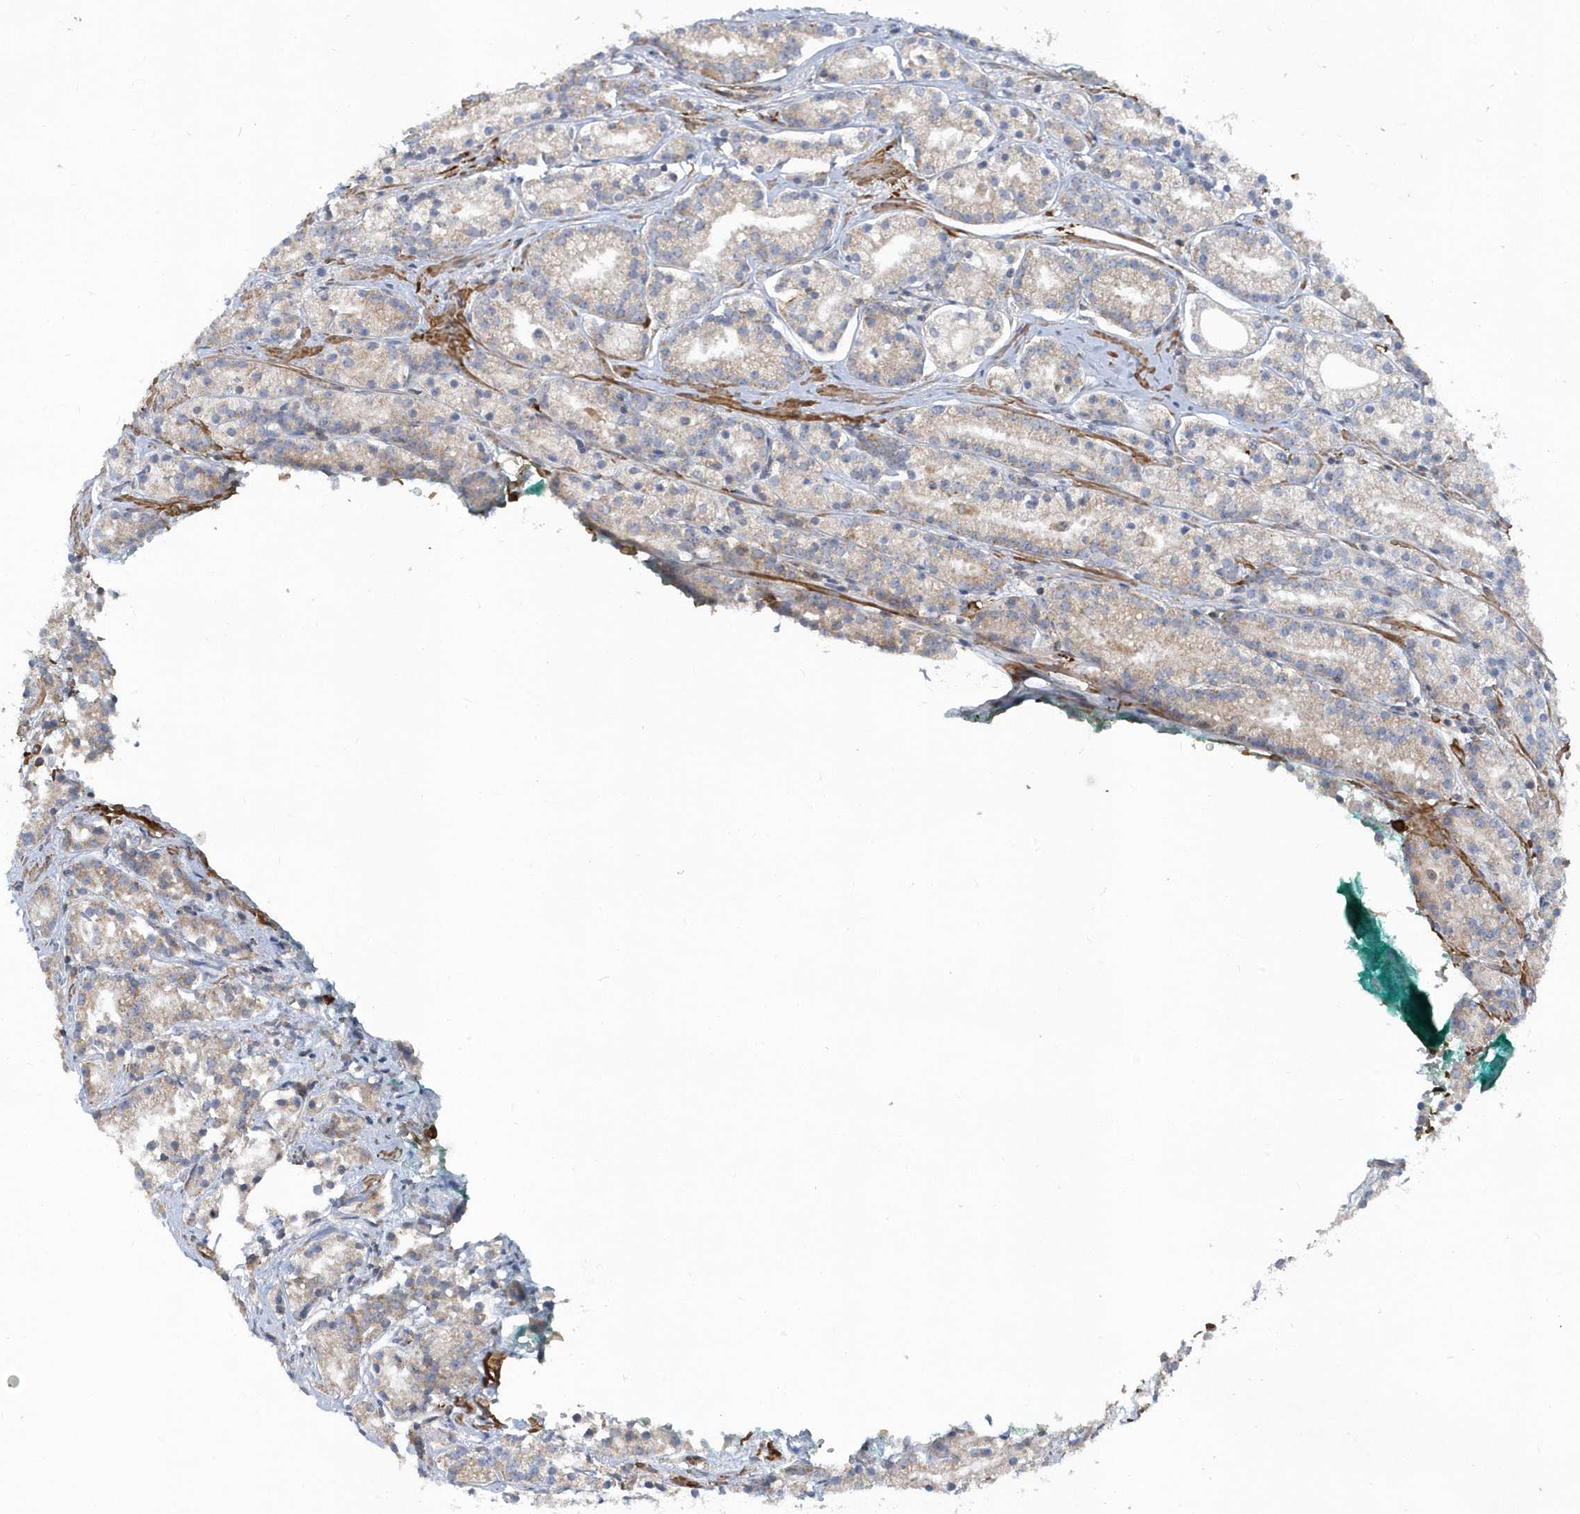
{"staining": {"intensity": "weak", "quantity": "25%-75%", "location": "cytoplasmic/membranous"}, "tissue": "prostate cancer", "cell_type": "Tumor cells", "image_type": "cancer", "snomed": [{"axis": "morphology", "description": "Adenocarcinoma, High grade"}, {"axis": "topography", "description": "Prostate"}], "caption": "Prostate cancer (adenocarcinoma (high-grade)) tissue shows weak cytoplasmic/membranous positivity in approximately 25%-75% of tumor cells, visualized by immunohistochemistry.", "gene": "LEXM", "patient": {"sex": "male", "age": 69}}